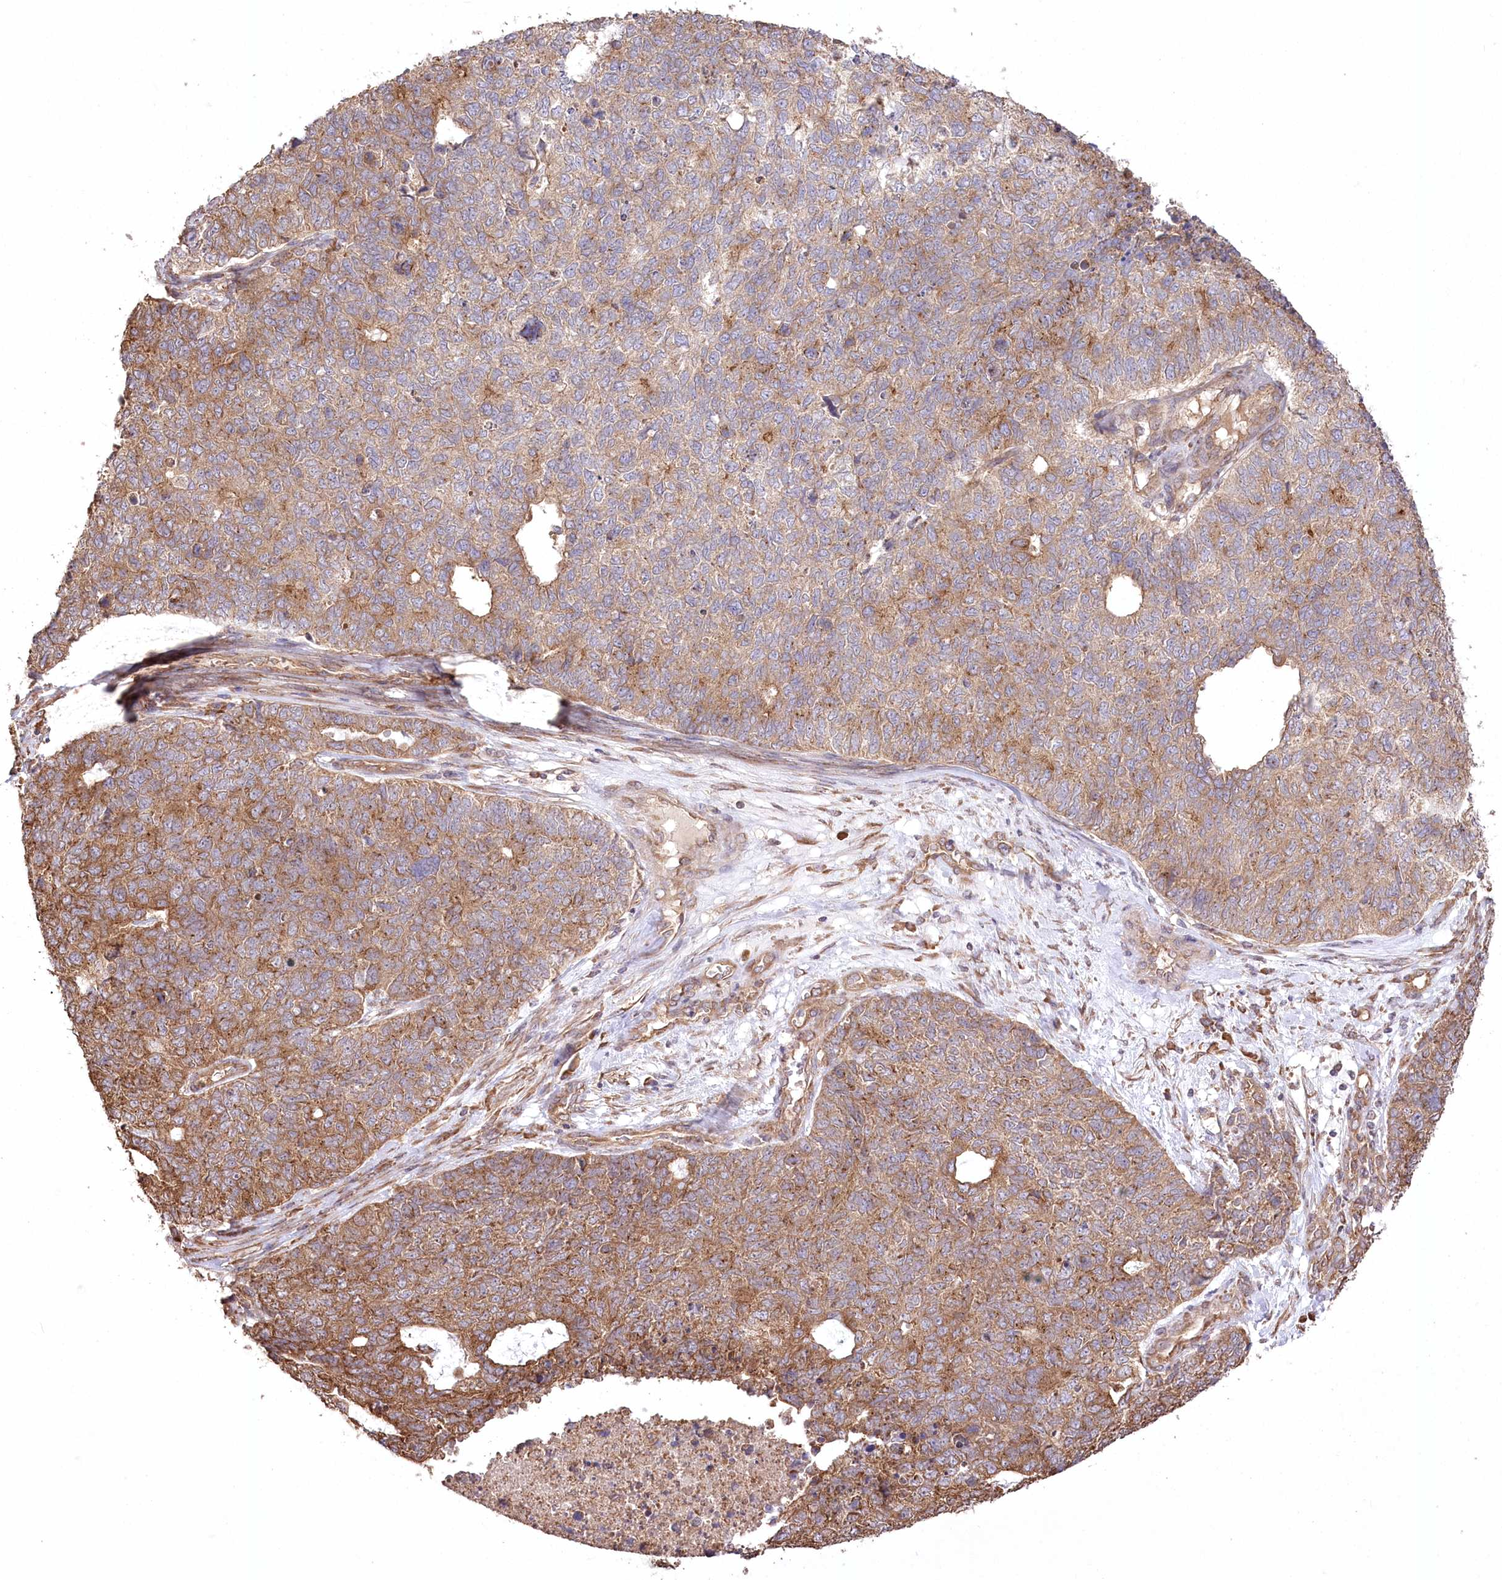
{"staining": {"intensity": "moderate", "quantity": ">75%", "location": "cytoplasmic/membranous"}, "tissue": "cervical cancer", "cell_type": "Tumor cells", "image_type": "cancer", "snomed": [{"axis": "morphology", "description": "Squamous cell carcinoma, NOS"}, {"axis": "topography", "description": "Cervix"}], "caption": "Moderate cytoplasmic/membranous expression for a protein is present in approximately >75% of tumor cells of cervical cancer using immunohistochemistry.", "gene": "PRSS53", "patient": {"sex": "female", "age": 63}}